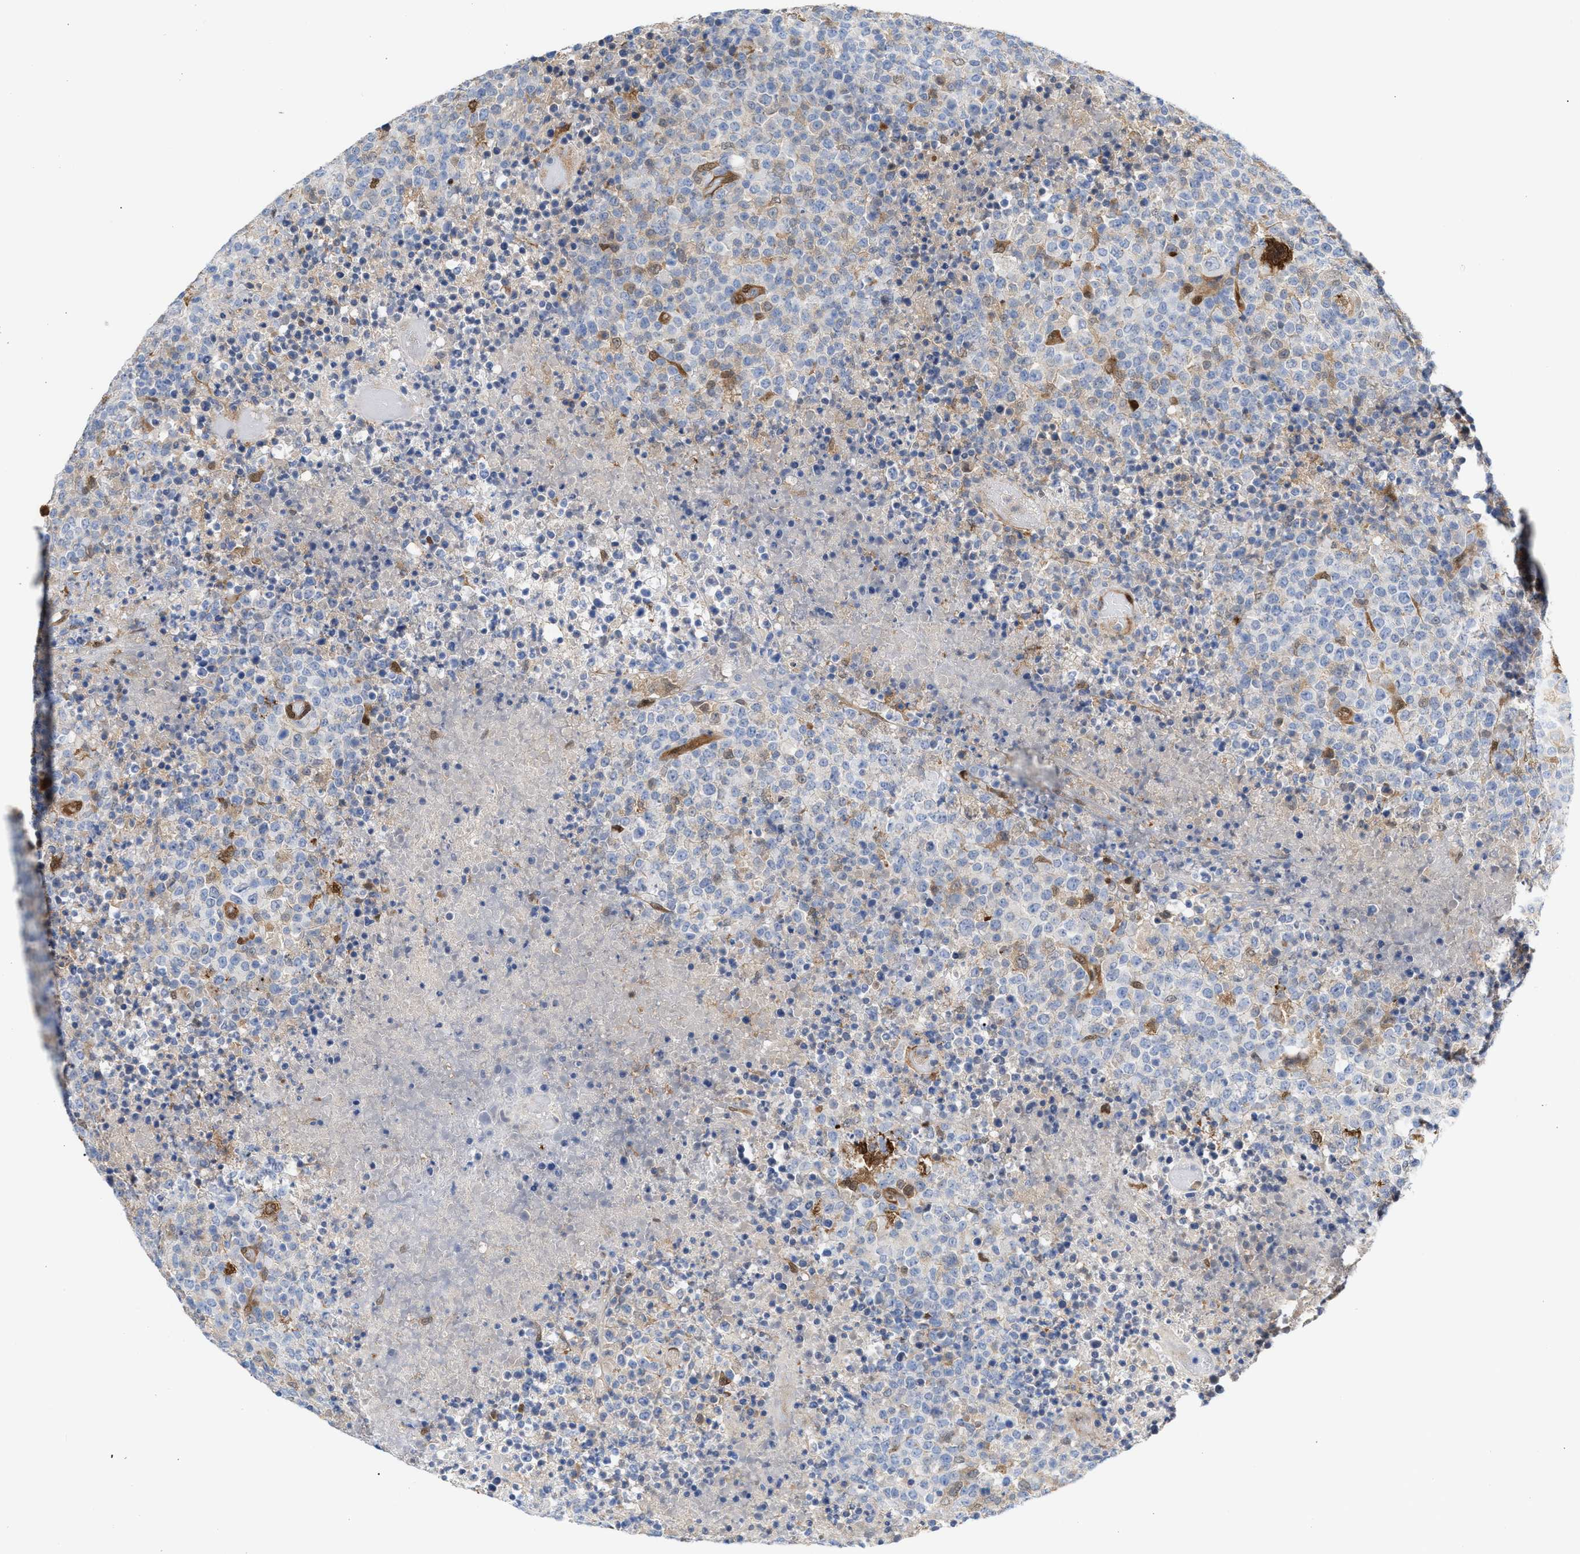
{"staining": {"intensity": "weak", "quantity": "<25%", "location": "cytoplasmic/membranous"}, "tissue": "lymphoma", "cell_type": "Tumor cells", "image_type": "cancer", "snomed": [{"axis": "morphology", "description": "Malignant lymphoma, non-Hodgkin's type, High grade"}, {"axis": "topography", "description": "Lymph node"}], "caption": "Protein analysis of malignant lymphoma, non-Hodgkin's type (high-grade) reveals no significant staining in tumor cells.", "gene": "TP53I3", "patient": {"sex": "male", "age": 13}}